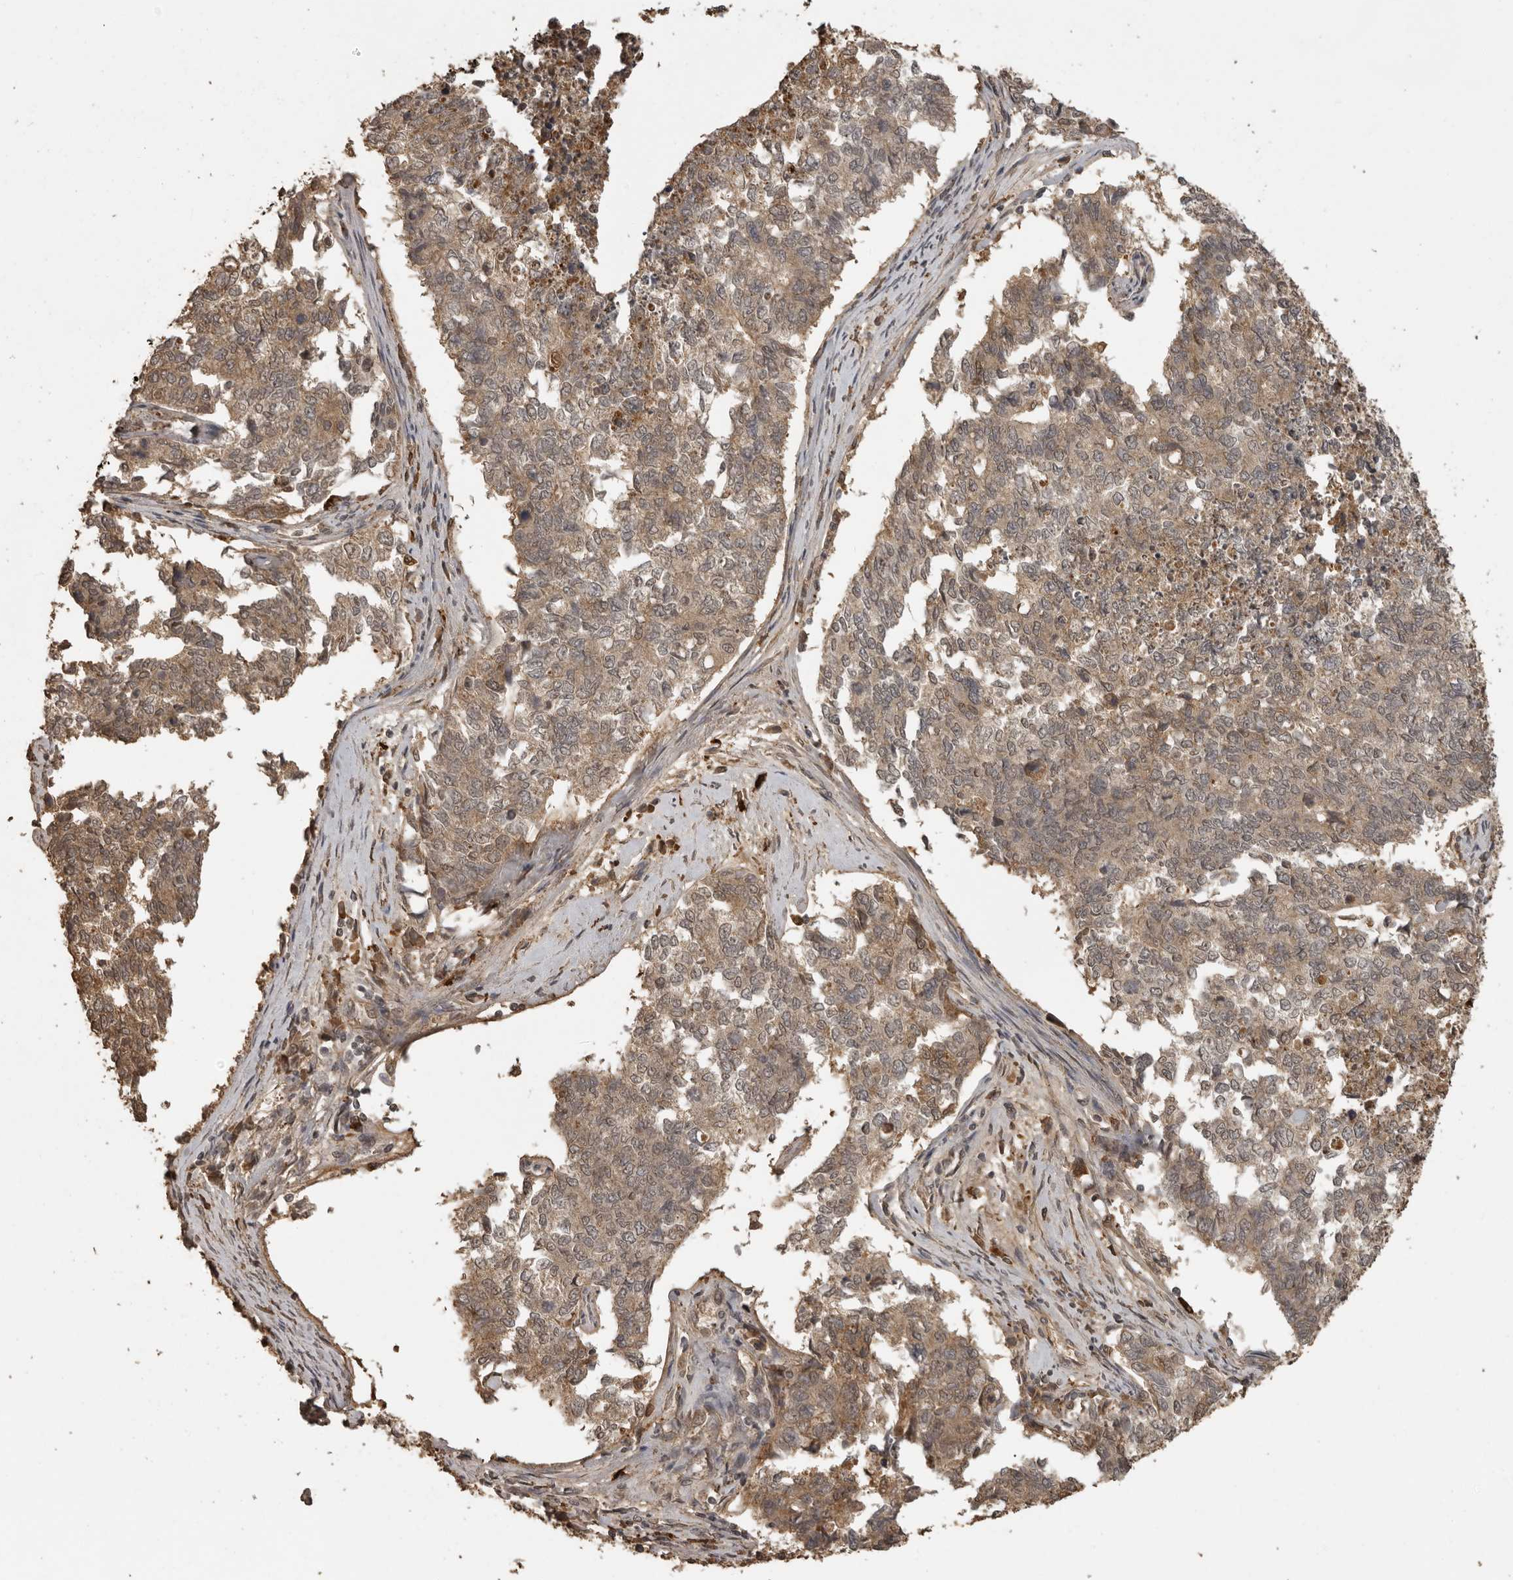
{"staining": {"intensity": "moderate", "quantity": ">75%", "location": "cytoplasmic/membranous"}, "tissue": "cervical cancer", "cell_type": "Tumor cells", "image_type": "cancer", "snomed": [{"axis": "morphology", "description": "Squamous cell carcinoma, NOS"}, {"axis": "topography", "description": "Cervix"}], "caption": "Immunohistochemical staining of human cervical cancer (squamous cell carcinoma) displays medium levels of moderate cytoplasmic/membranous positivity in about >75% of tumor cells. (Brightfield microscopy of DAB IHC at high magnification).", "gene": "CTF1", "patient": {"sex": "female", "age": 63}}